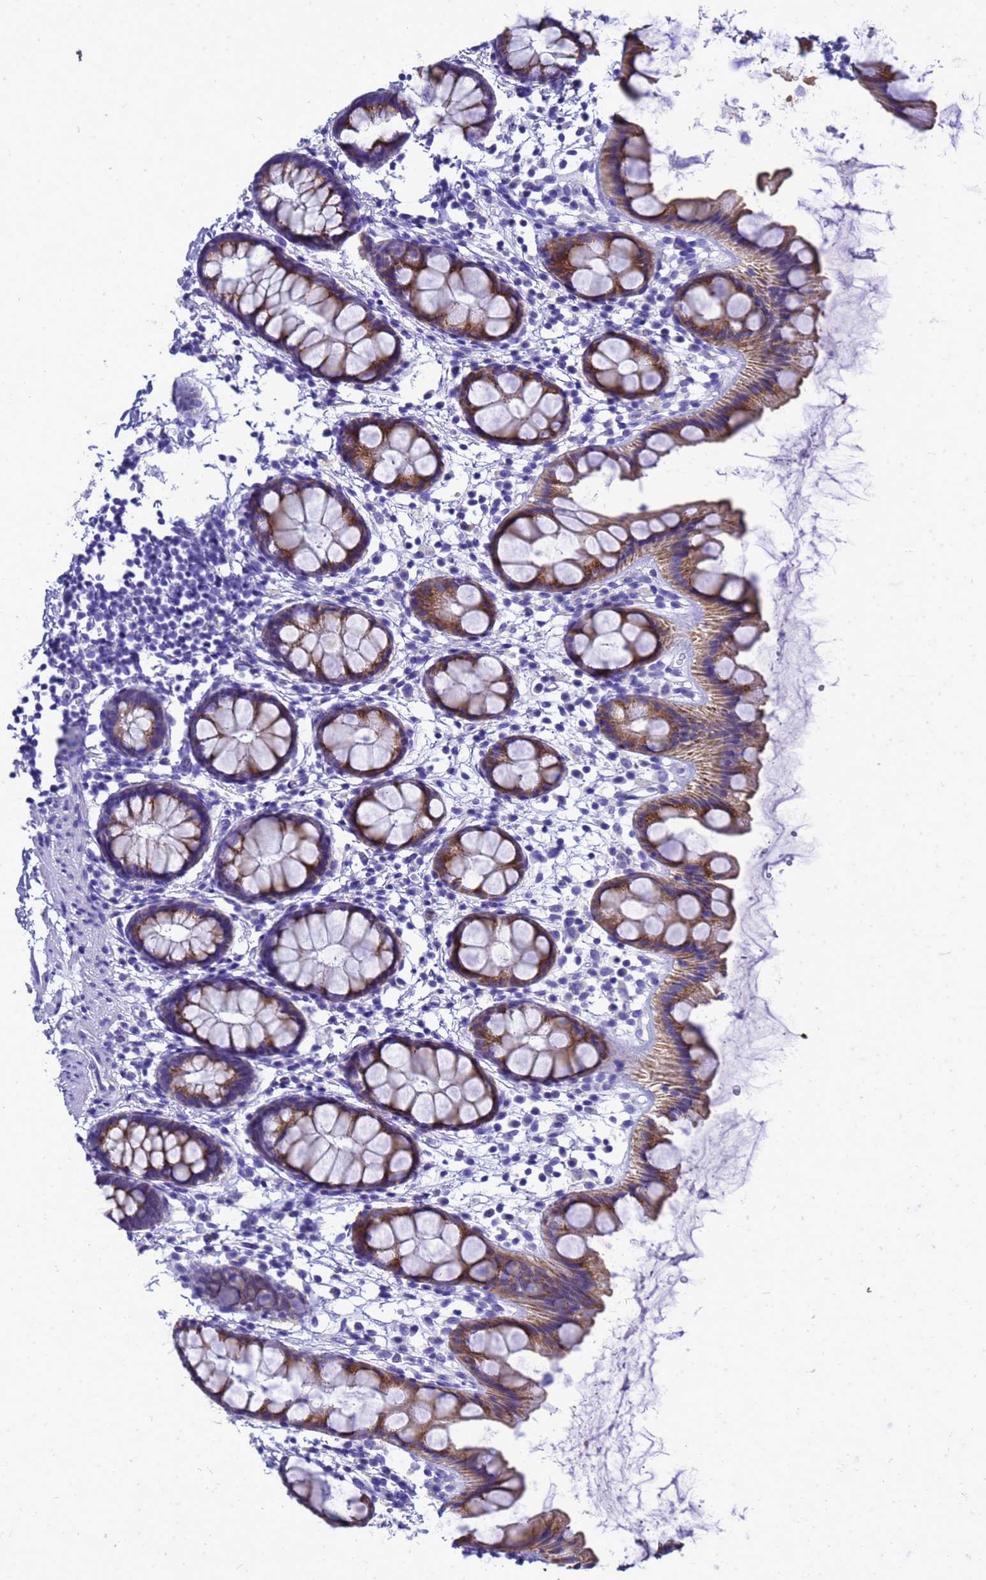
{"staining": {"intensity": "moderate", "quantity": ">75%", "location": "cytoplasmic/membranous"}, "tissue": "rectum", "cell_type": "Glandular cells", "image_type": "normal", "snomed": [{"axis": "morphology", "description": "Normal tissue, NOS"}, {"axis": "topography", "description": "Rectum"}], "caption": "IHC micrograph of benign rectum: rectum stained using immunohistochemistry (IHC) shows medium levels of moderate protein expression localized specifically in the cytoplasmic/membranous of glandular cells, appearing as a cytoplasmic/membranous brown color.", "gene": "OR52E2", "patient": {"sex": "female", "age": 65}}